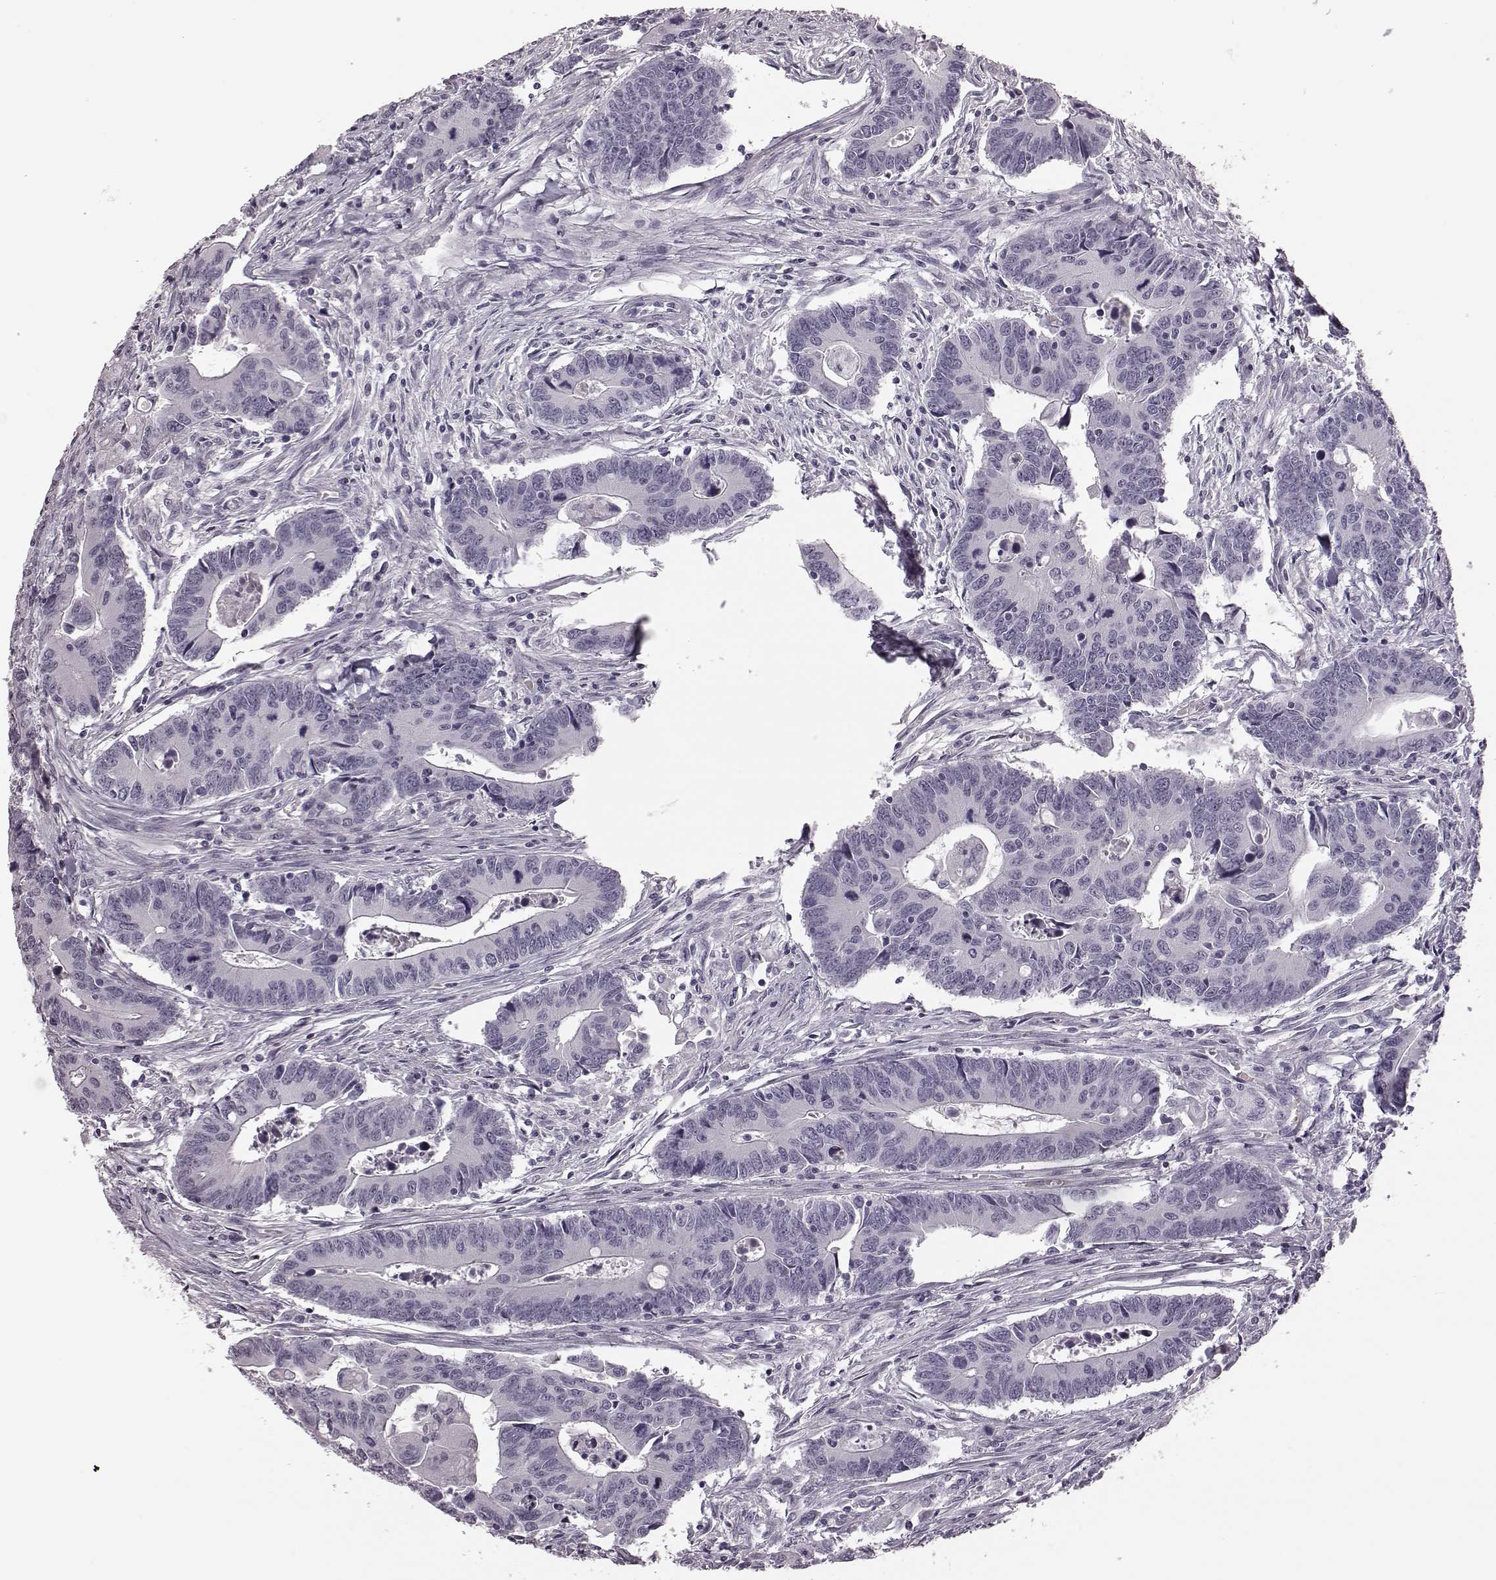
{"staining": {"intensity": "negative", "quantity": "none", "location": "none"}, "tissue": "colorectal cancer", "cell_type": "Tumor cells", "image_type": "cancer", "snomed": [{"axis": "morphology", "description": "Adenocarcinoma, NOS"}, {"axis": "topography", "description": "Rectum"}], "caption": "IHC histopathology image of neoplastic tissue: human adenocarcinoma (colorectal) stained with DAB demonstrates no significant protein positivity in tumor cells.", "gene": "ZNF433", "patient": {"sex": "male", "age": 67}}